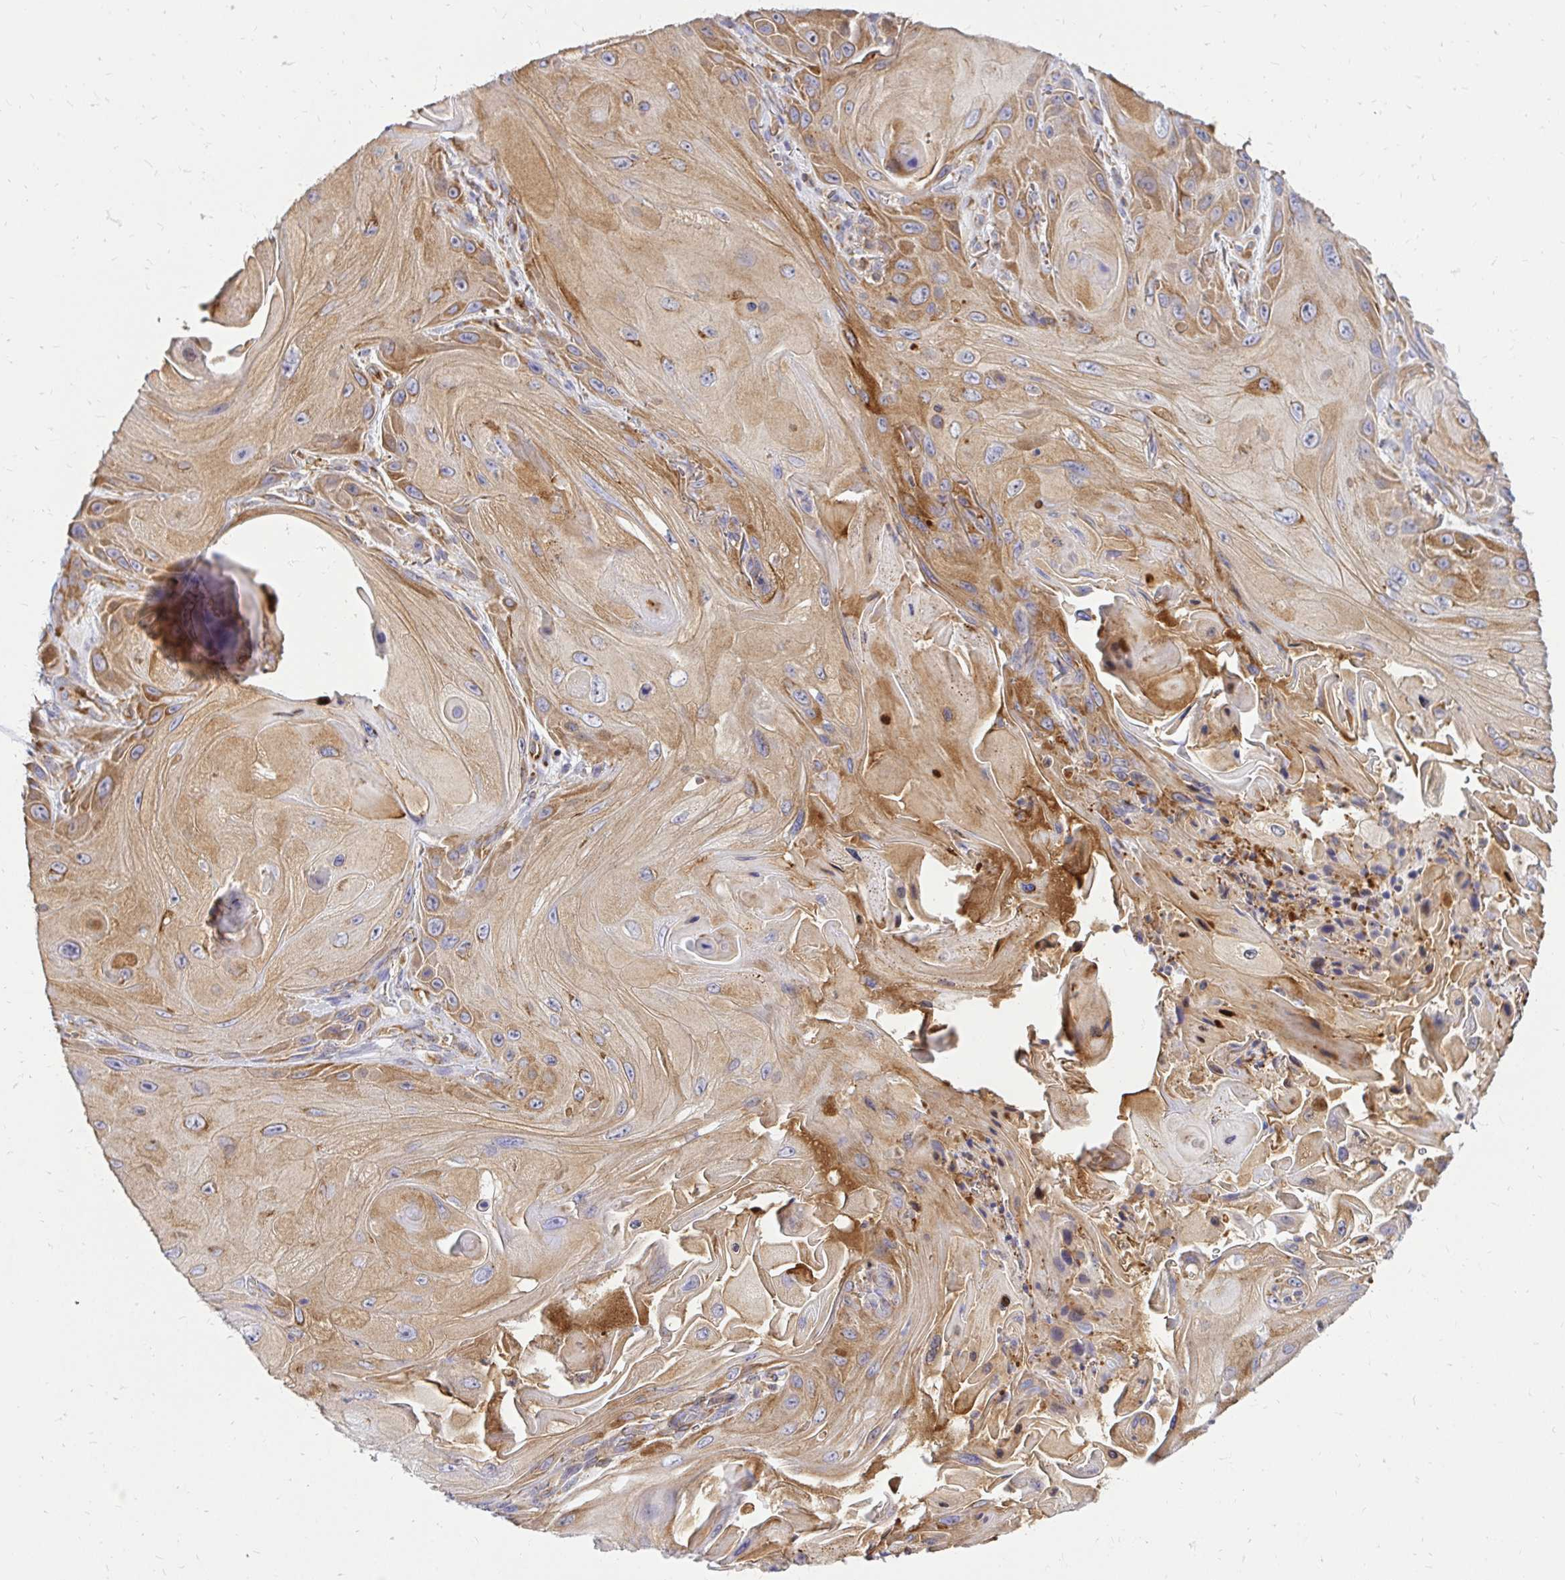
{"staining": {"intensity": "moderate", "quantity": ">75%", "location": "cytoplasmic/membranous"}, "tissue": "skin cancer", "cell_type": "Tumor cells", "image_type": "cancer", "snomed": [{"axis": "morphology", "description": "Squamous cell carcinoma, NOS"}, {"axis": "topography", "description": "Skin"}], "caption": "This is an image of immunohistochemistry (IHC) staining of squamous cell carcinoma (skin), which shows moderate expression in the cytoplasmic/membranous of tumor cells.", "gene": "ABCB10", "patient": {"sex": "female", "age": 94}}